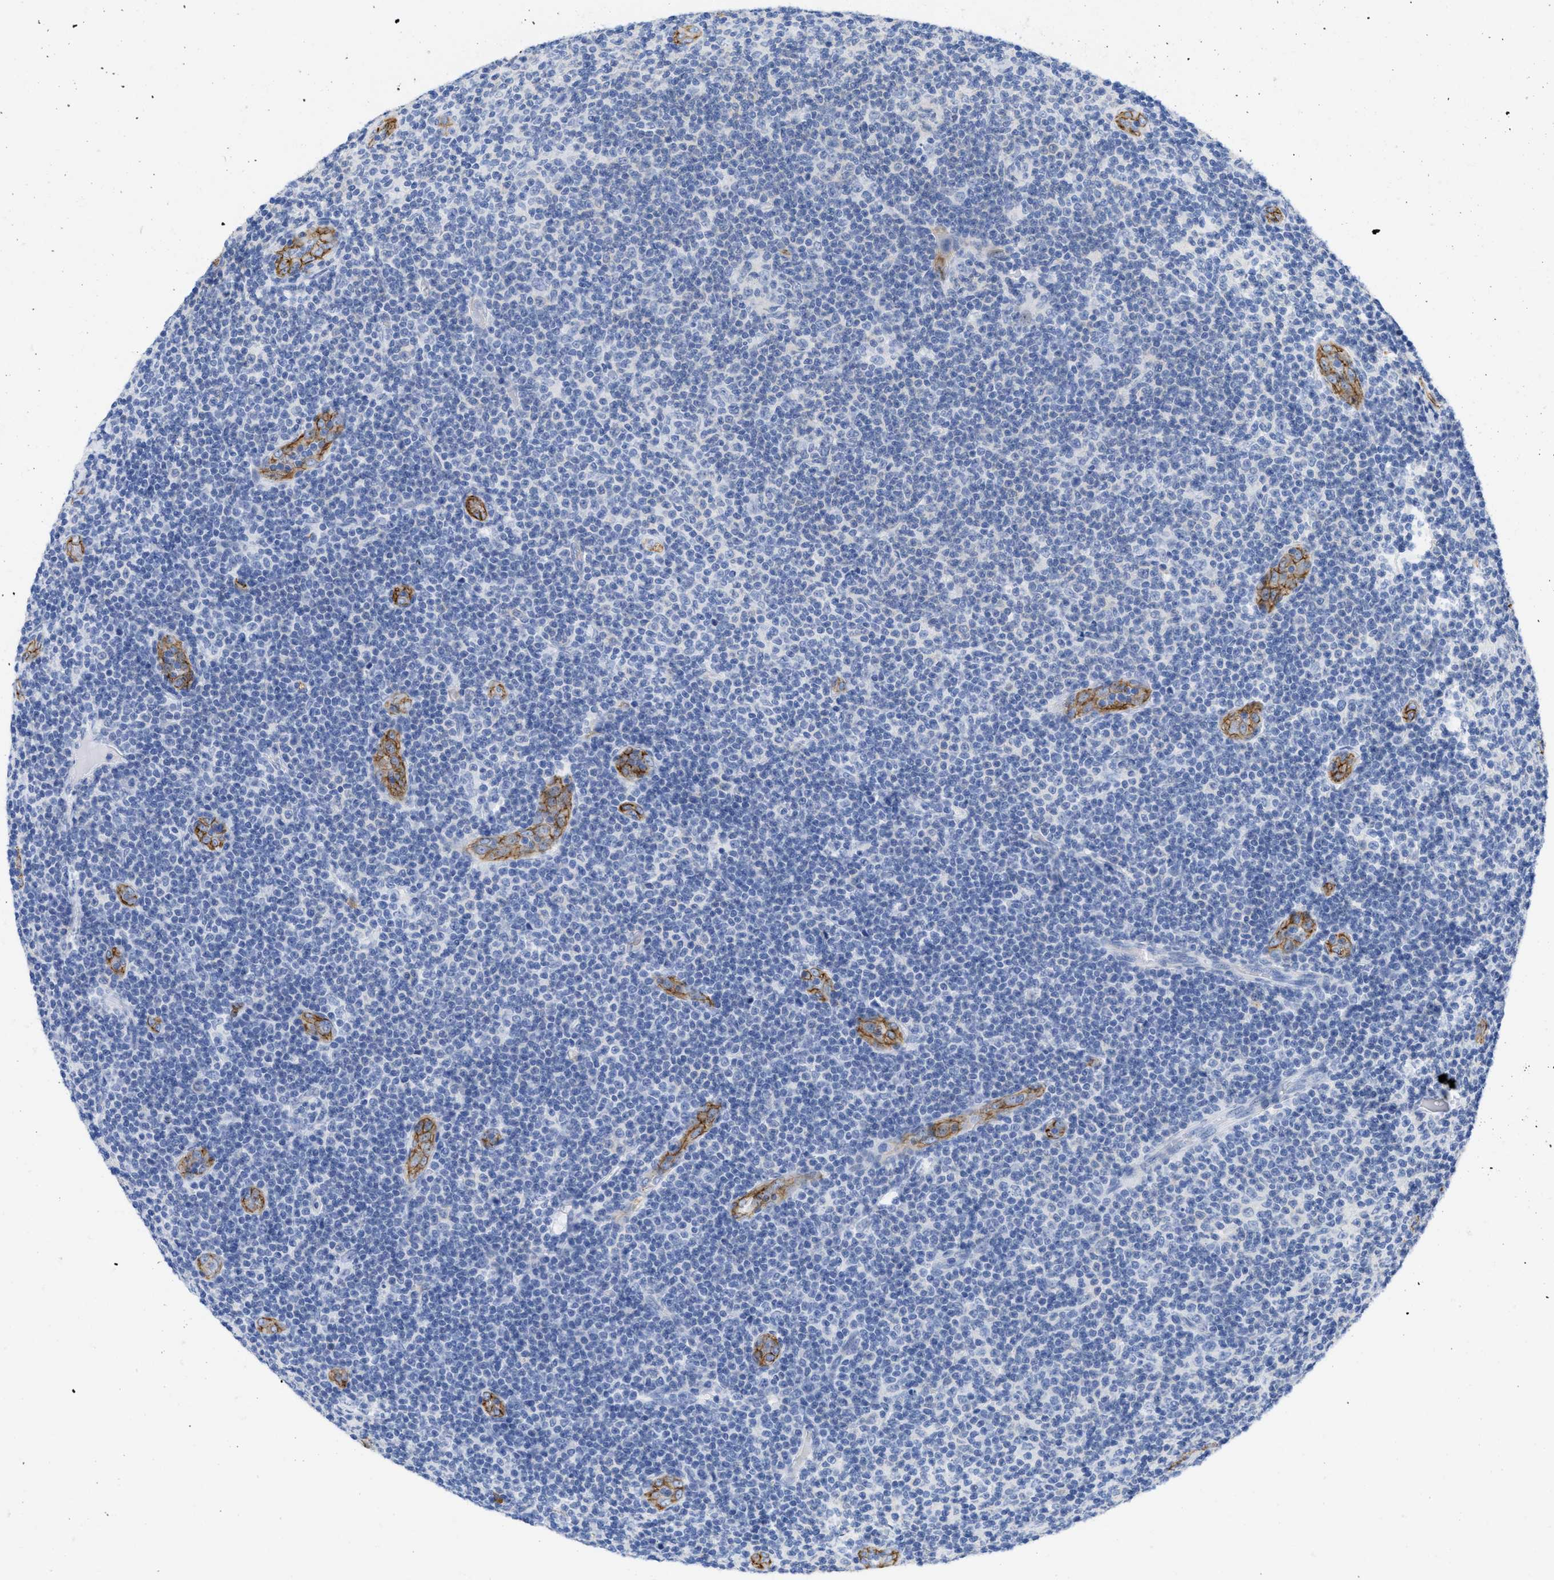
{"staining": {"intensity": "negative", "quantity": "none", "location": "none"}, "tissue": "lymphoma", "cell_type": "Tumor cells", "image_type": "cancer", "snomed": [{"axis": "morphology", "description": "Malignant lymphoma, non-Hodgkin's type, Low grade"}, {"axis": "topography", "description": "Lymph node"}], "caption": "The histopathology image shows no staining of tumor cells in lymphoma.", "gene": "ACKR1", "patient": {"sex": "male", "age": 83}}